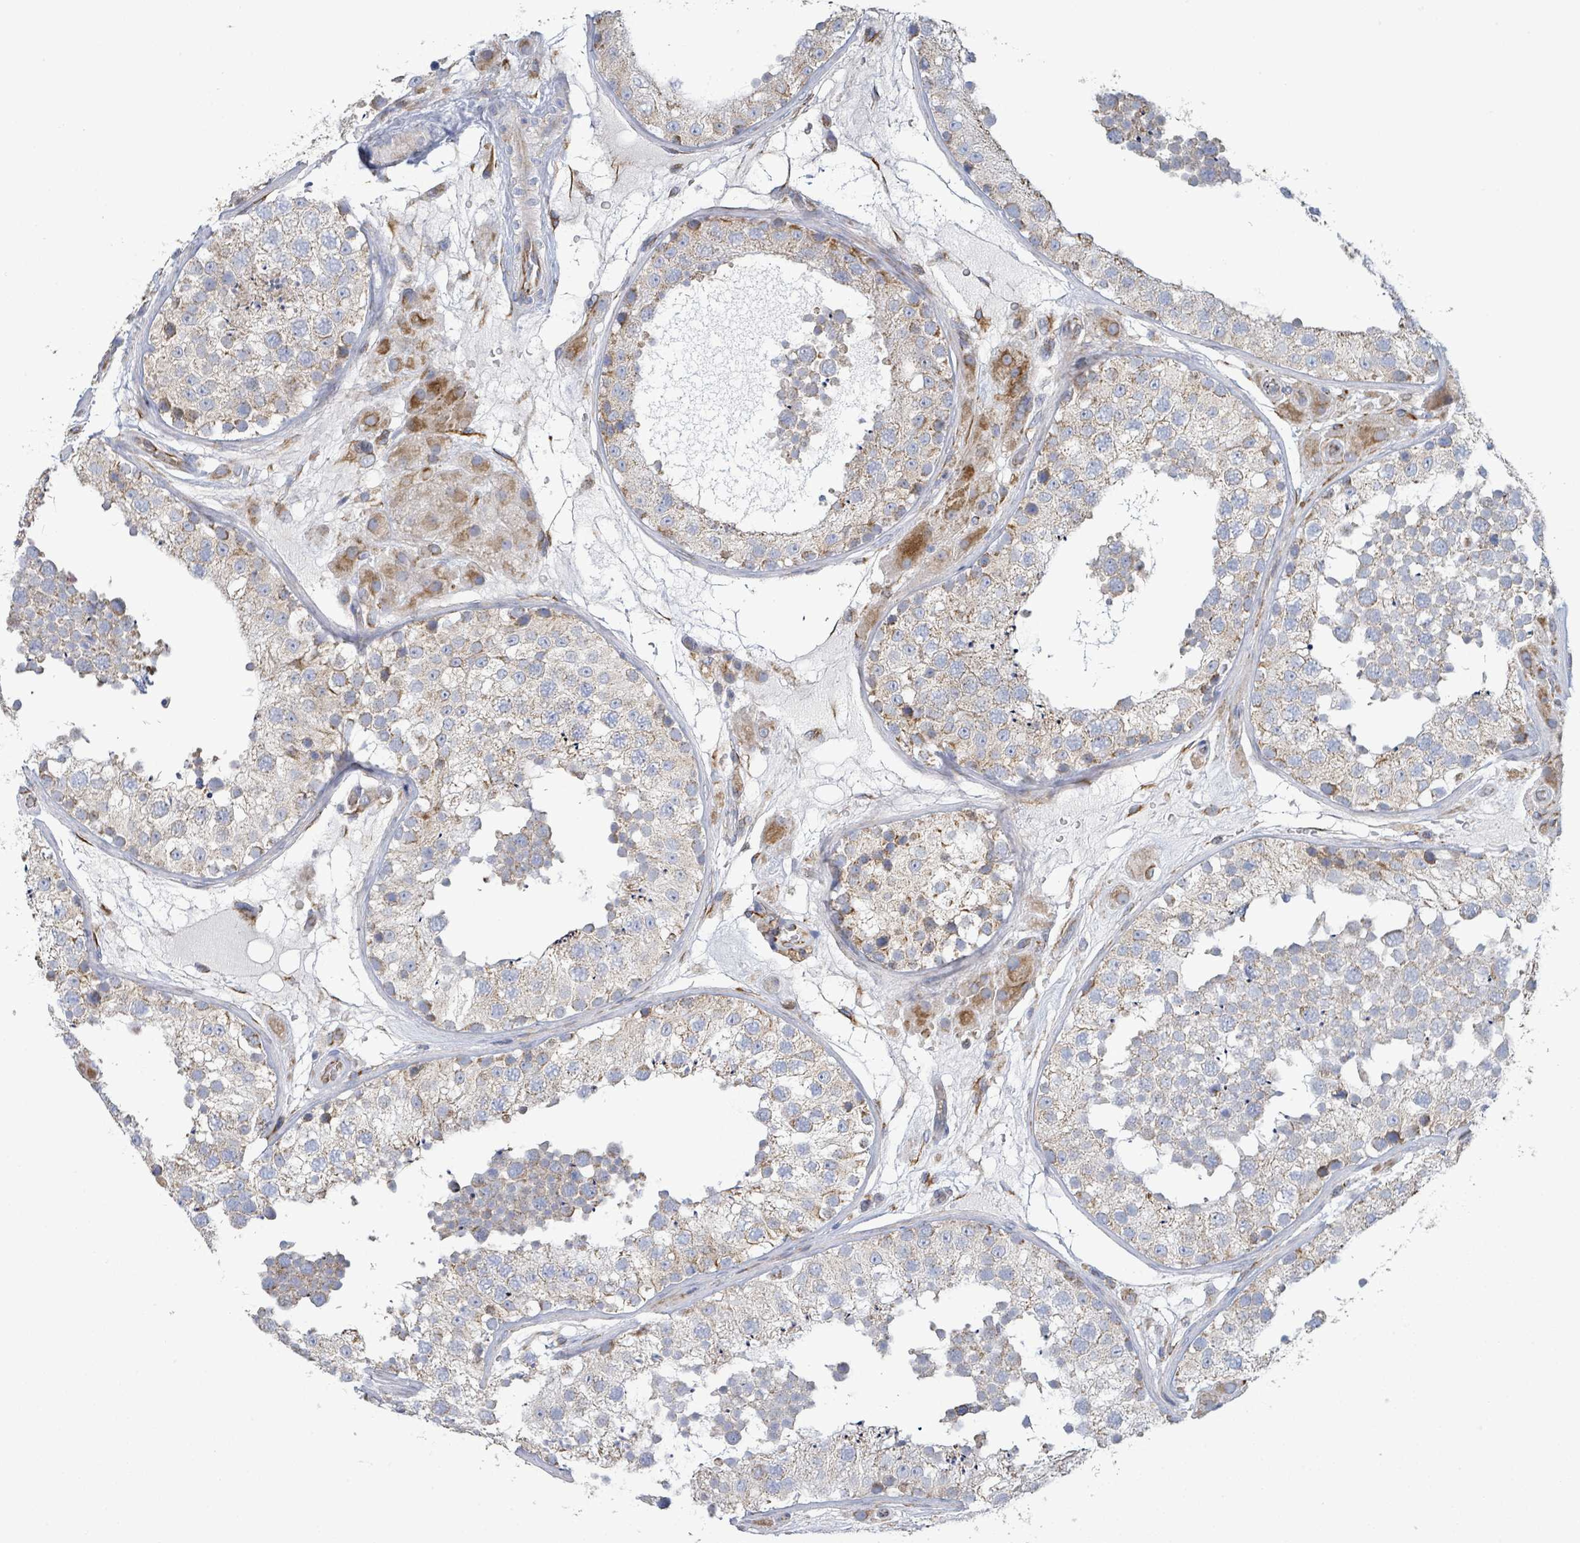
{"staining": {"intensity": "moderate", "quantity": ">75%", "location": "cytoplasmic/membranous"}, "tissue": "testis", "cell_type": "Cells in seminiferous ducts", "image_type": "normal", "snomed": [{"axis": "morphology", "description": "Normal tissue, NOS"}, {"axis": "topography", "description": "Testis"}], "caption": "The immunohistochemical stain highlights moderate cytoplasmic/membranous staining in cells in seminiferous ducts of normal testis. Ihc stains the protein in brown and the nuclei are stained blue.", "gene": "ALG12", "patient": {"sex": "male", "age": 26}}